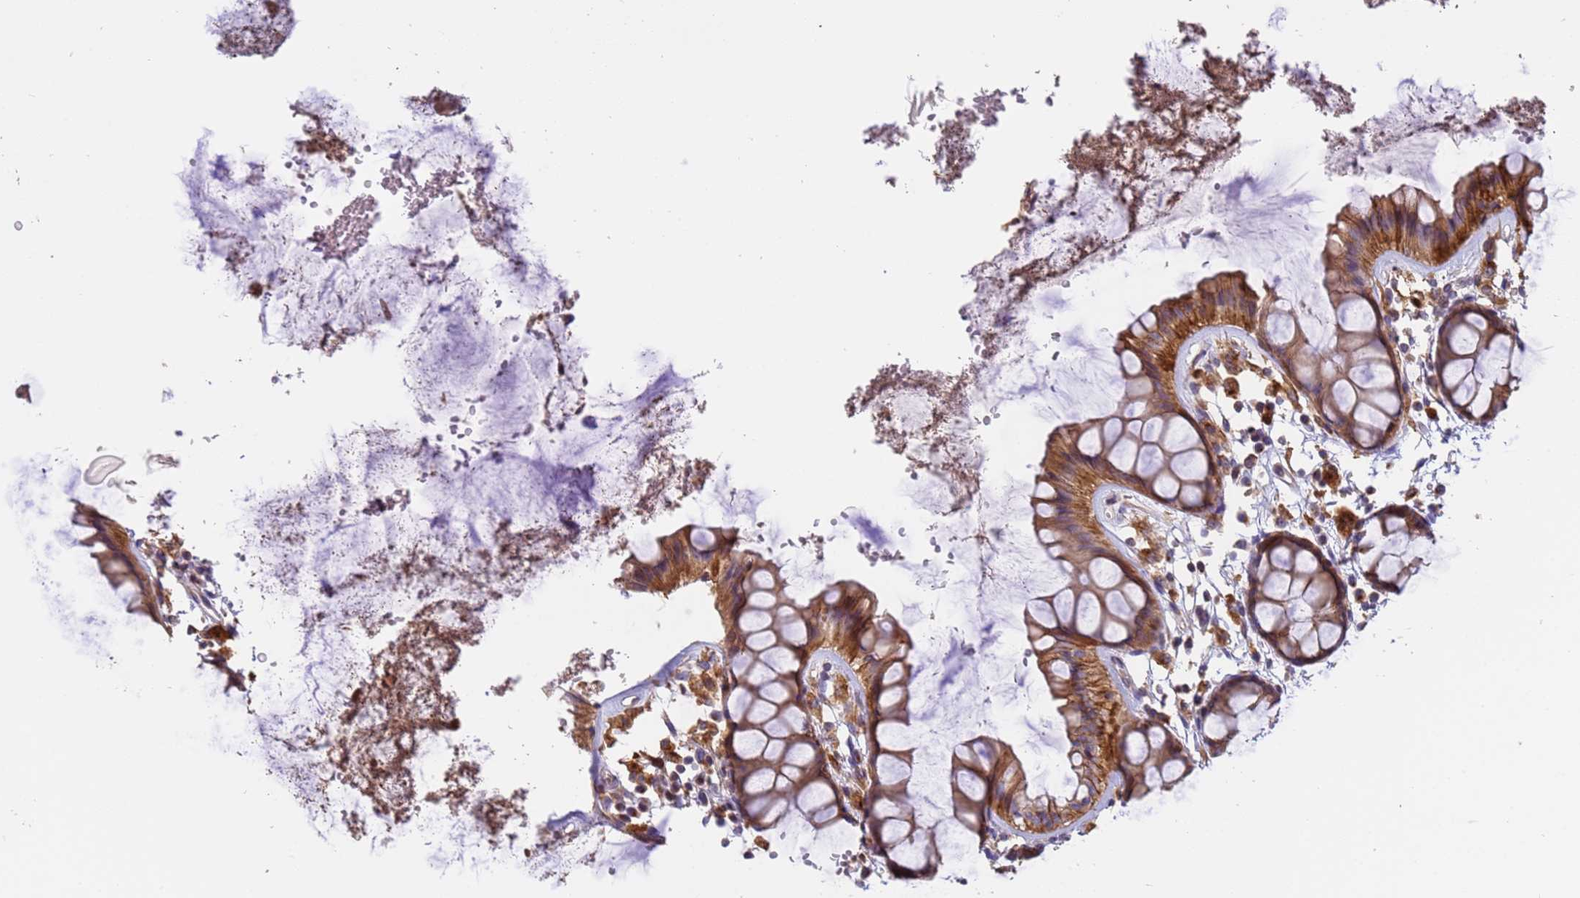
{"staining": {"intensity": "moderate", "quantity": ">75%", "location": "cytoplasmic/membranous"}, "tissue": "rectum", "cell_type": "Glandular cells", "image_type": "normal", "snomed": [{"axis": "morphology", "description": "Normal tissue, NOS"}, {"axis": "topography", "description": "Rectum"}], "caption": "The micrograph shows staining of benign rectum, revealing moderate cytoplasmic/membranous protein staining (brown color) within glandular cells. Using DAB (3,3'-diaminobenzidine) (brown) and hematoxylin (blue) stains, captured at high magnification using brightfield microscopy.", "gene": "M6PR", "patient": {"sex": "female", "age": 66}}